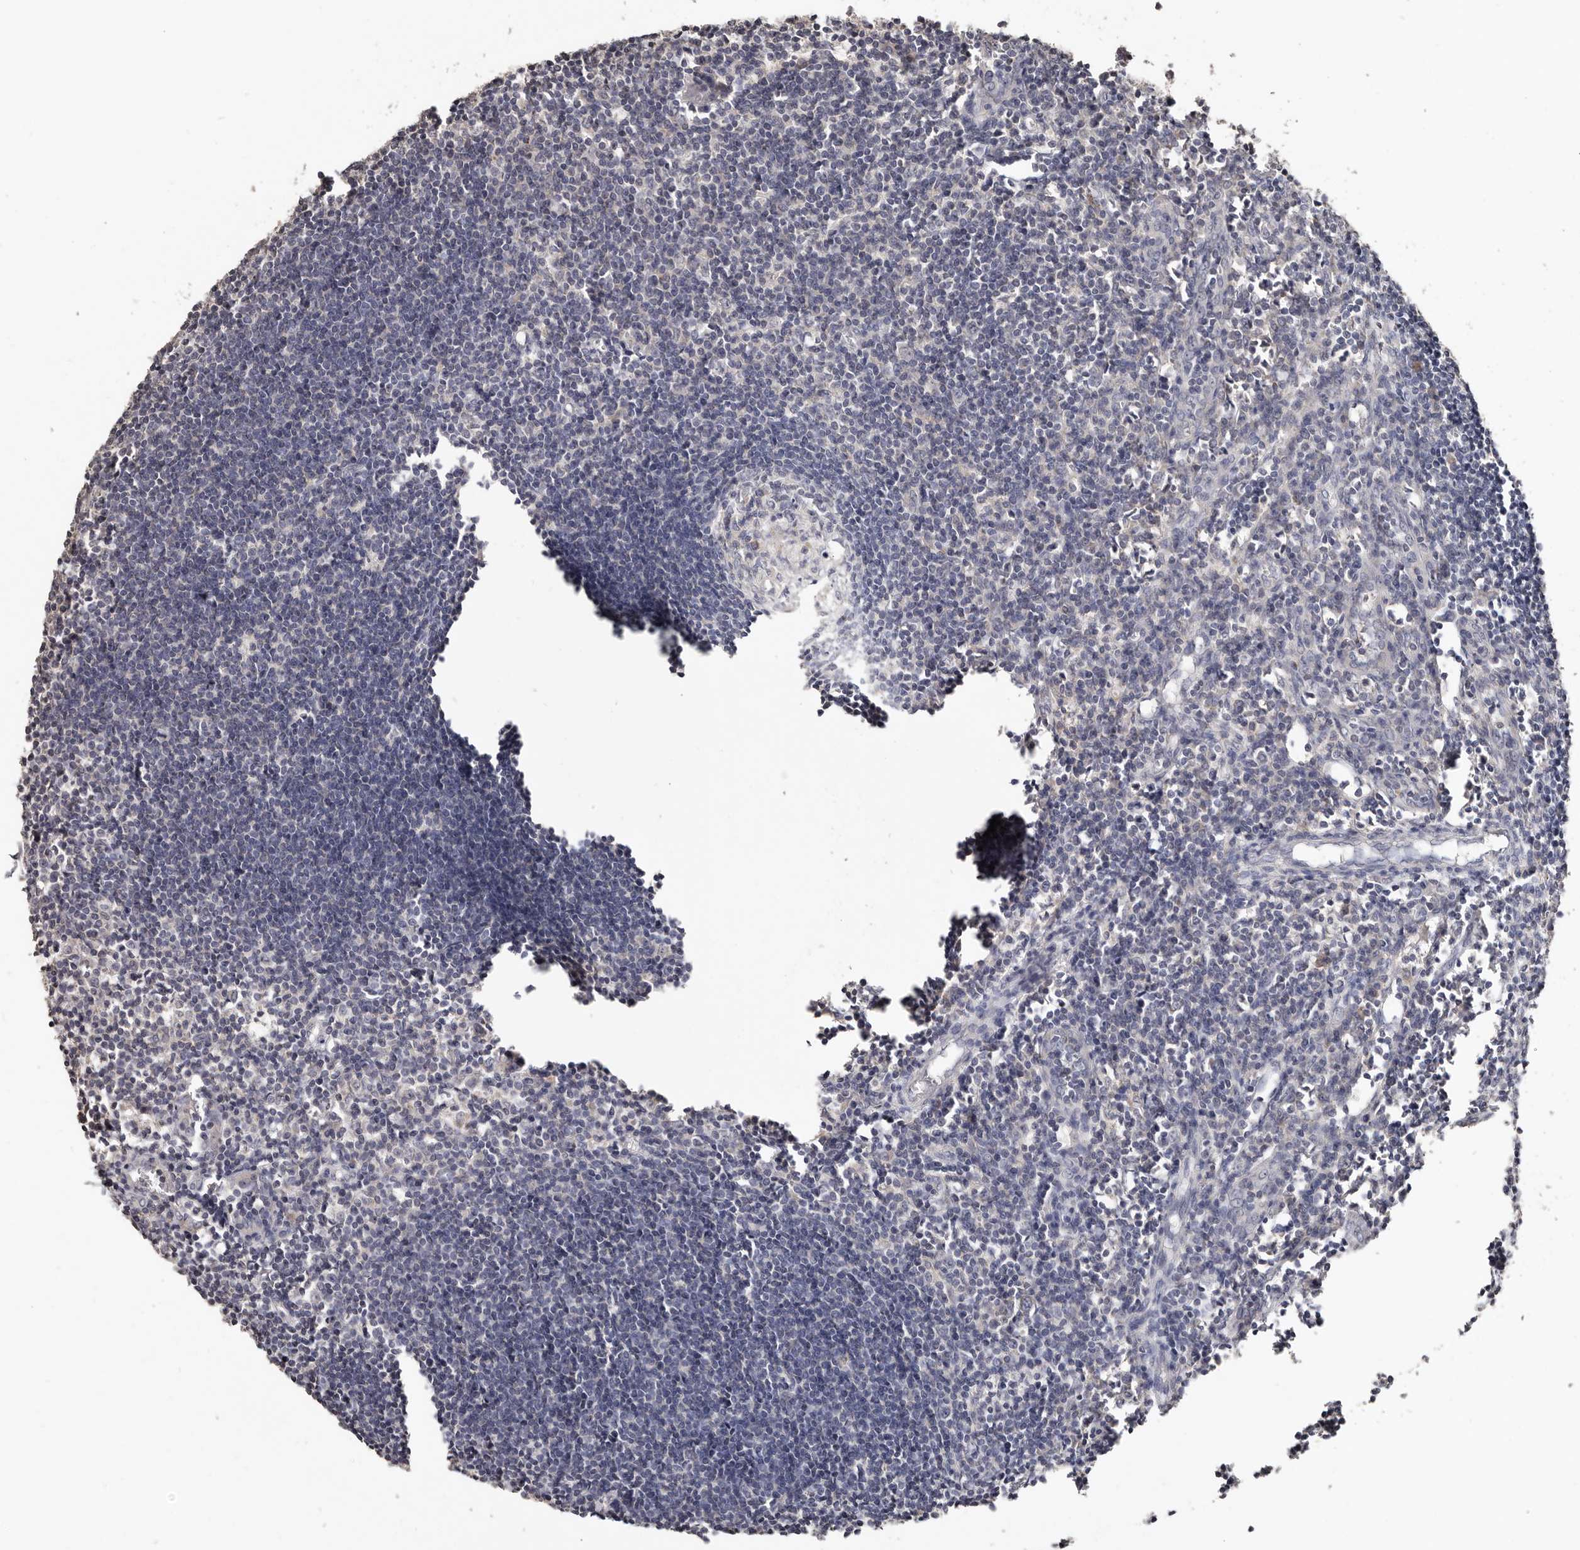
{"staining": {"intensity": "negative", "quantity": "none", "location": "none"}, "tissue": "lymph node", "cell_type": "Germinal center cells", "image_type": "normal", "snomed": [{"axis": "morphology", "description": "Normal tissue, NOS"}, {"axis": "morphology", "description": "Malignant melanoma, Metastatic site"}, {"axis": "topography", "description": "Lymph node"}], "caption": "Immunohistochemistry (IHC) micrograph of benign lymph node stained for a protein (brown), which shows no expression in germinal center cells.", "gene": "SLC39A2", "patient": {"sex": "male", "age": 41}}